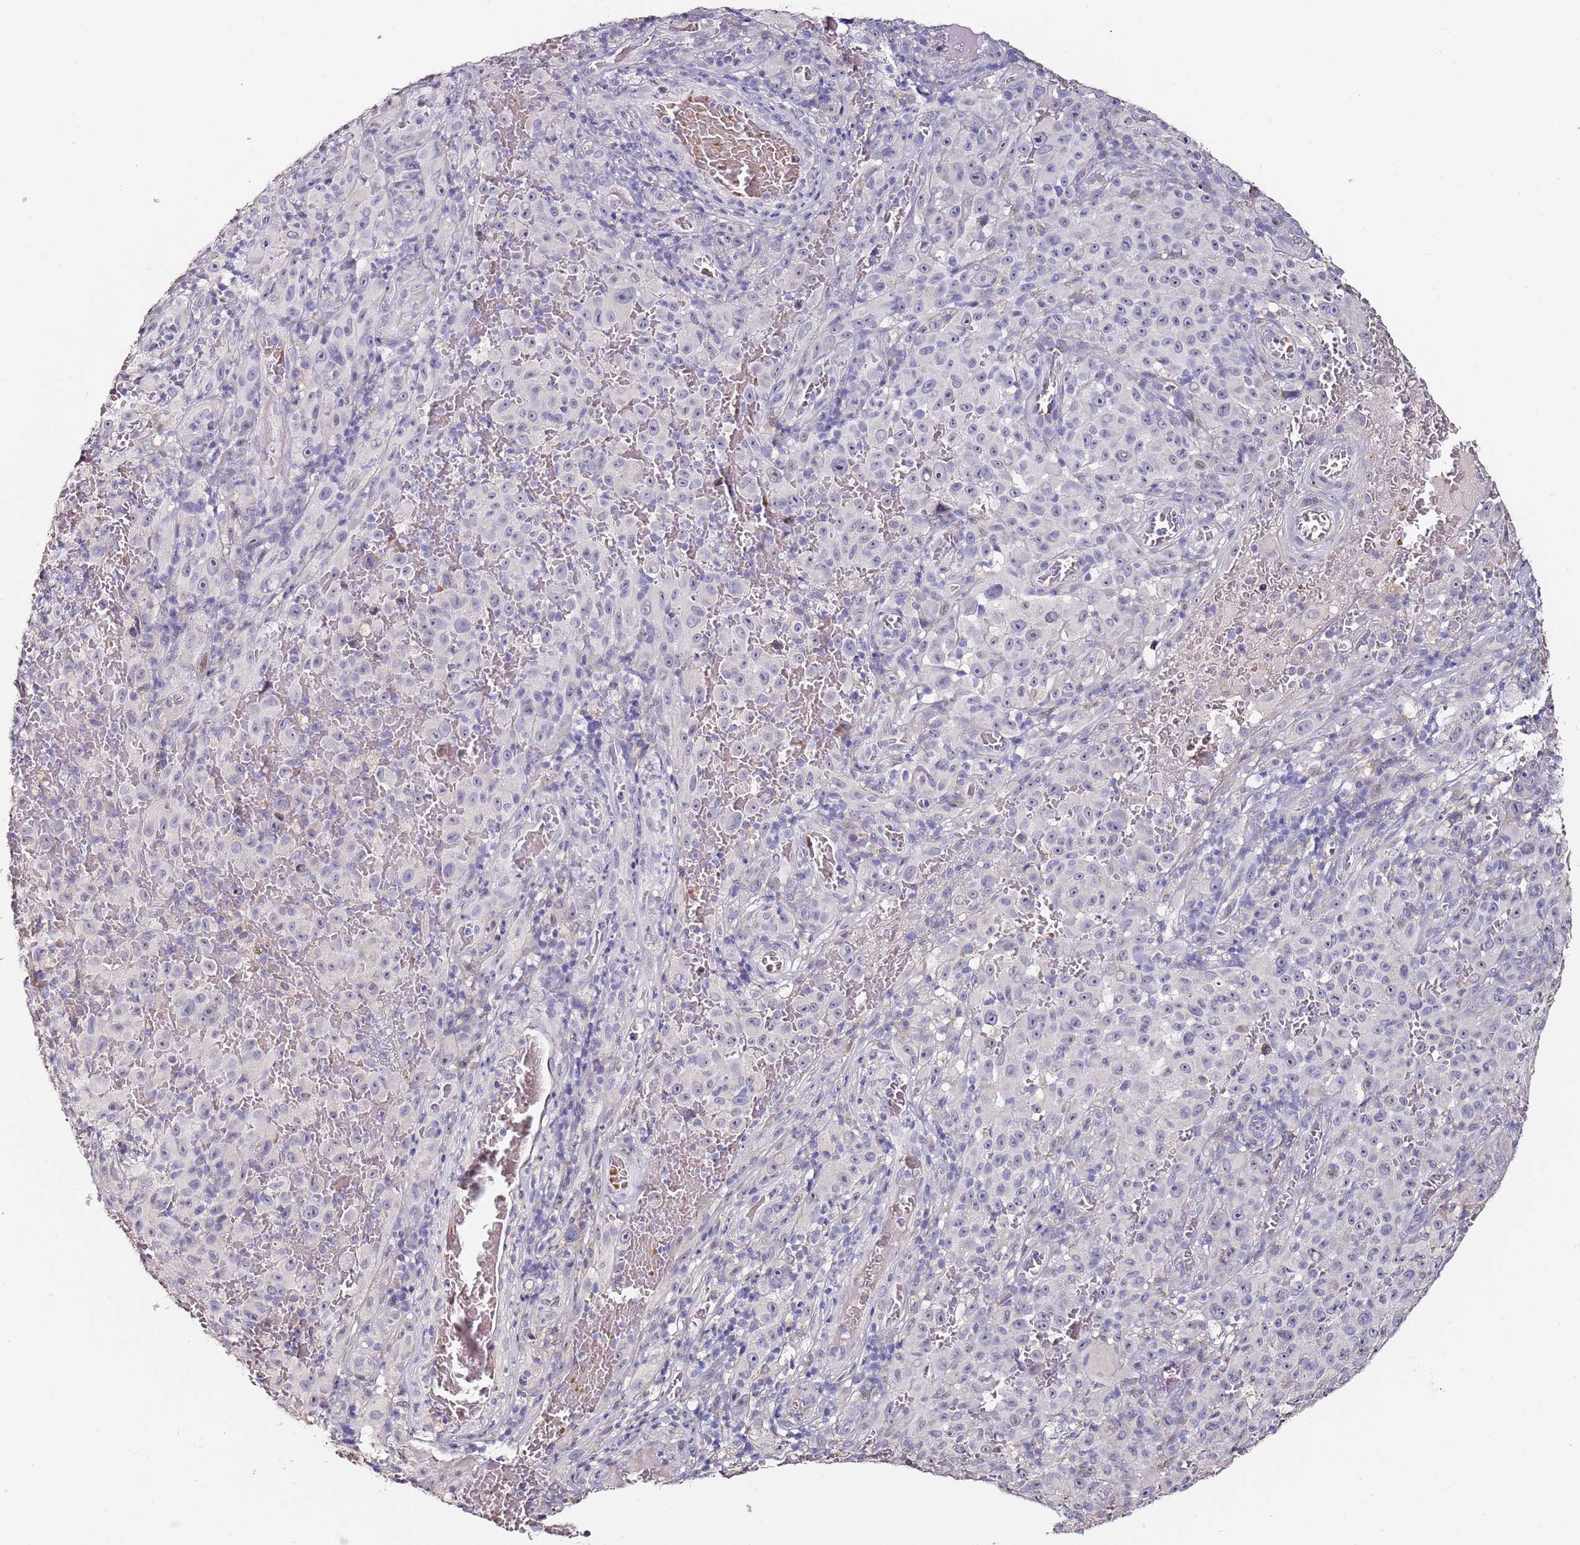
{"staining": {"intensity": "negative", "quantity": "none", "location": "none"}, "tissue": "melanoma", "cell_type": "Tumor cells", "image_type": "cancer", "snomed": [{"axis": "morphology", "description": "Malignant melanoma, NOS"}, {"axis": "topography", "description": "Skin"}], "caption": "Protein analysis of malignant melanoma exhibits no significant staining in tumor cells.", "gene": "C3orf80", "patient": {"sex": "female", "age": 82}}